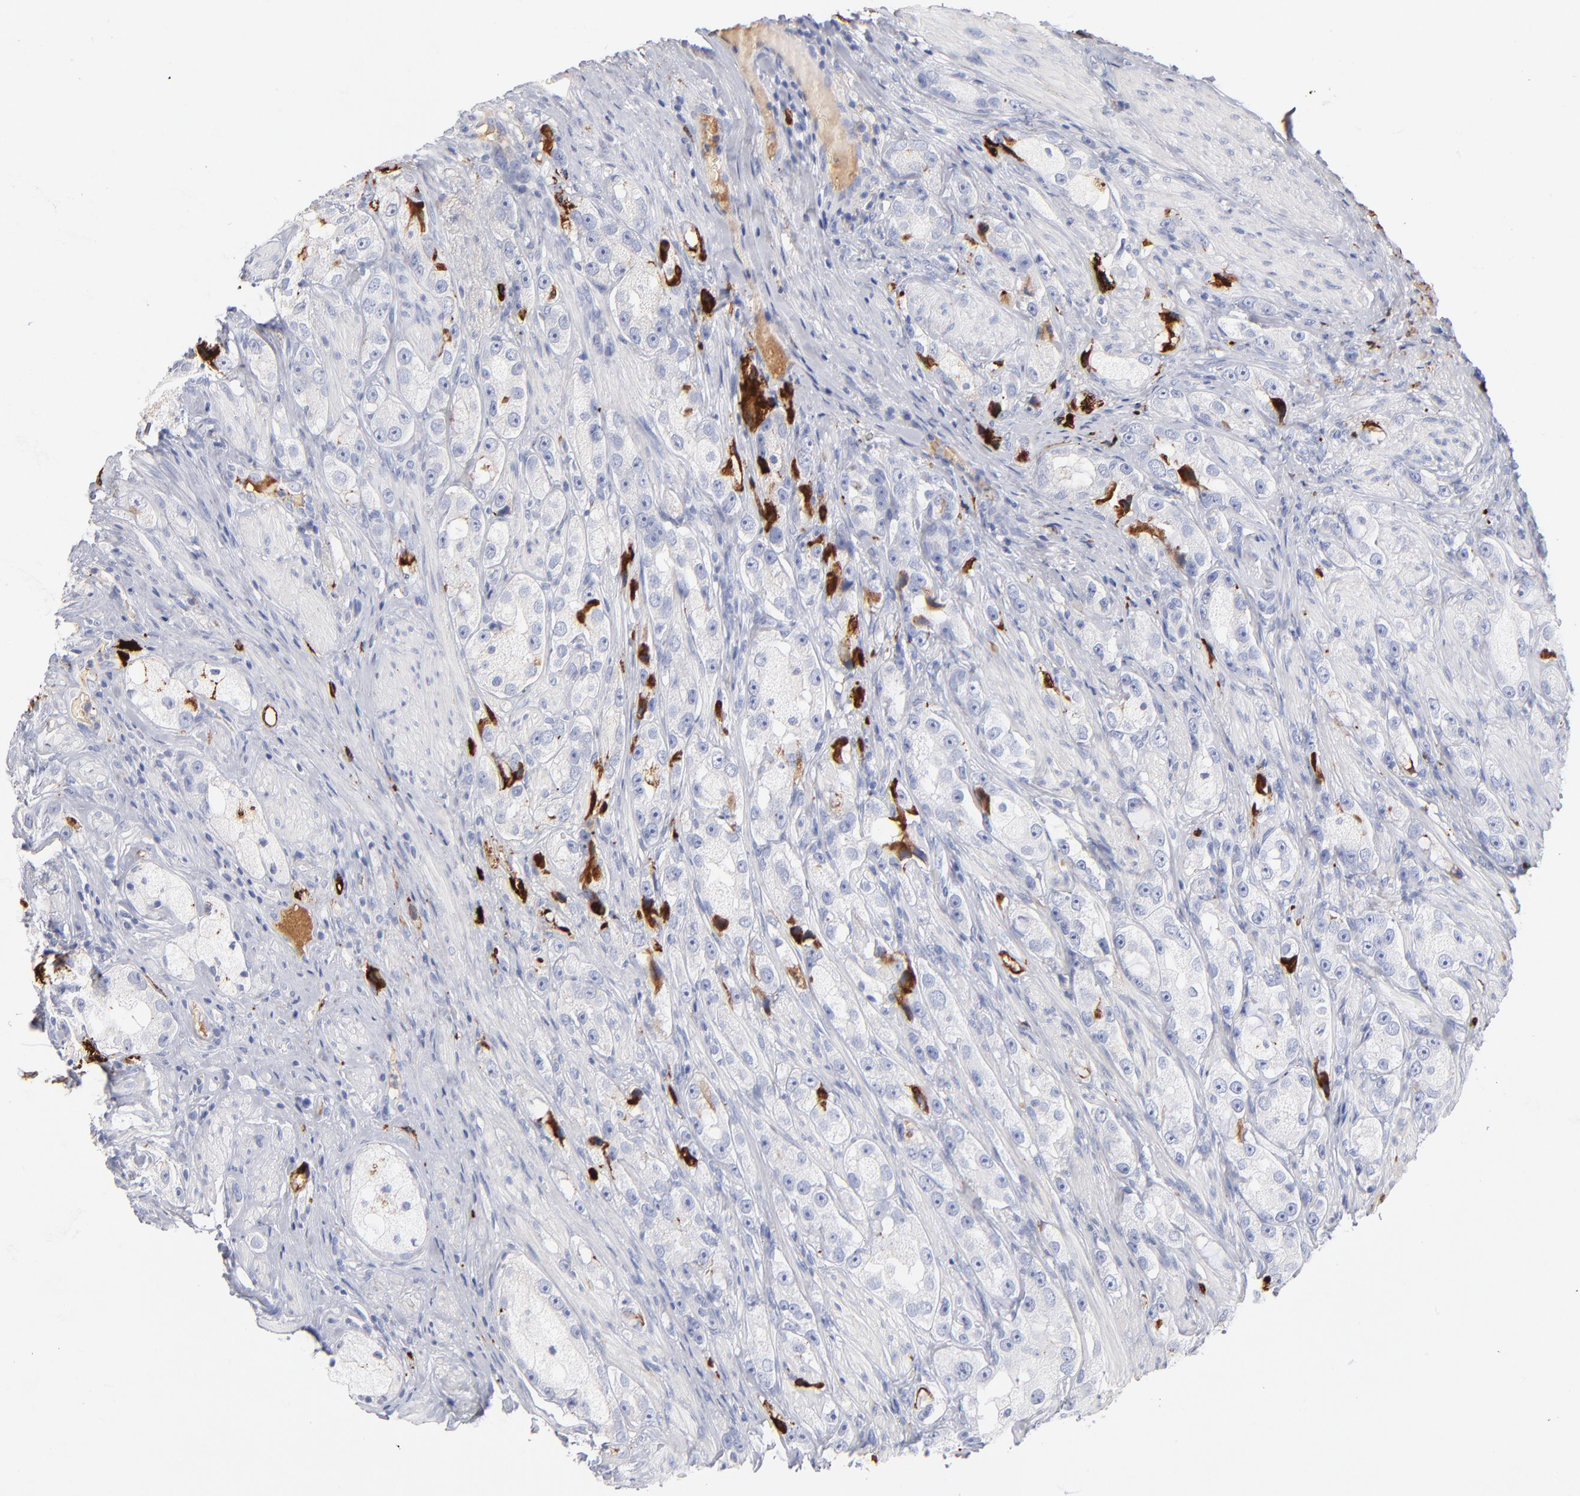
{"staining": {"intensity": "negative", "quantity": "none", "location": "none"}, "tissue": "prostate cancer", "cell_type": "Tumor cells", "image_type": "cancer", "snomed": [{"axis": "morphology", "description": "Adenocarcinoma, High grade"}, {"axis": "topography", "description": "Prostate"}], "caption": "Micrograph shows no protein positivity in tumor cells of prostate cancer tissue.", "gene": "APOH", "patient": {"sex": "male", "age": 63}}